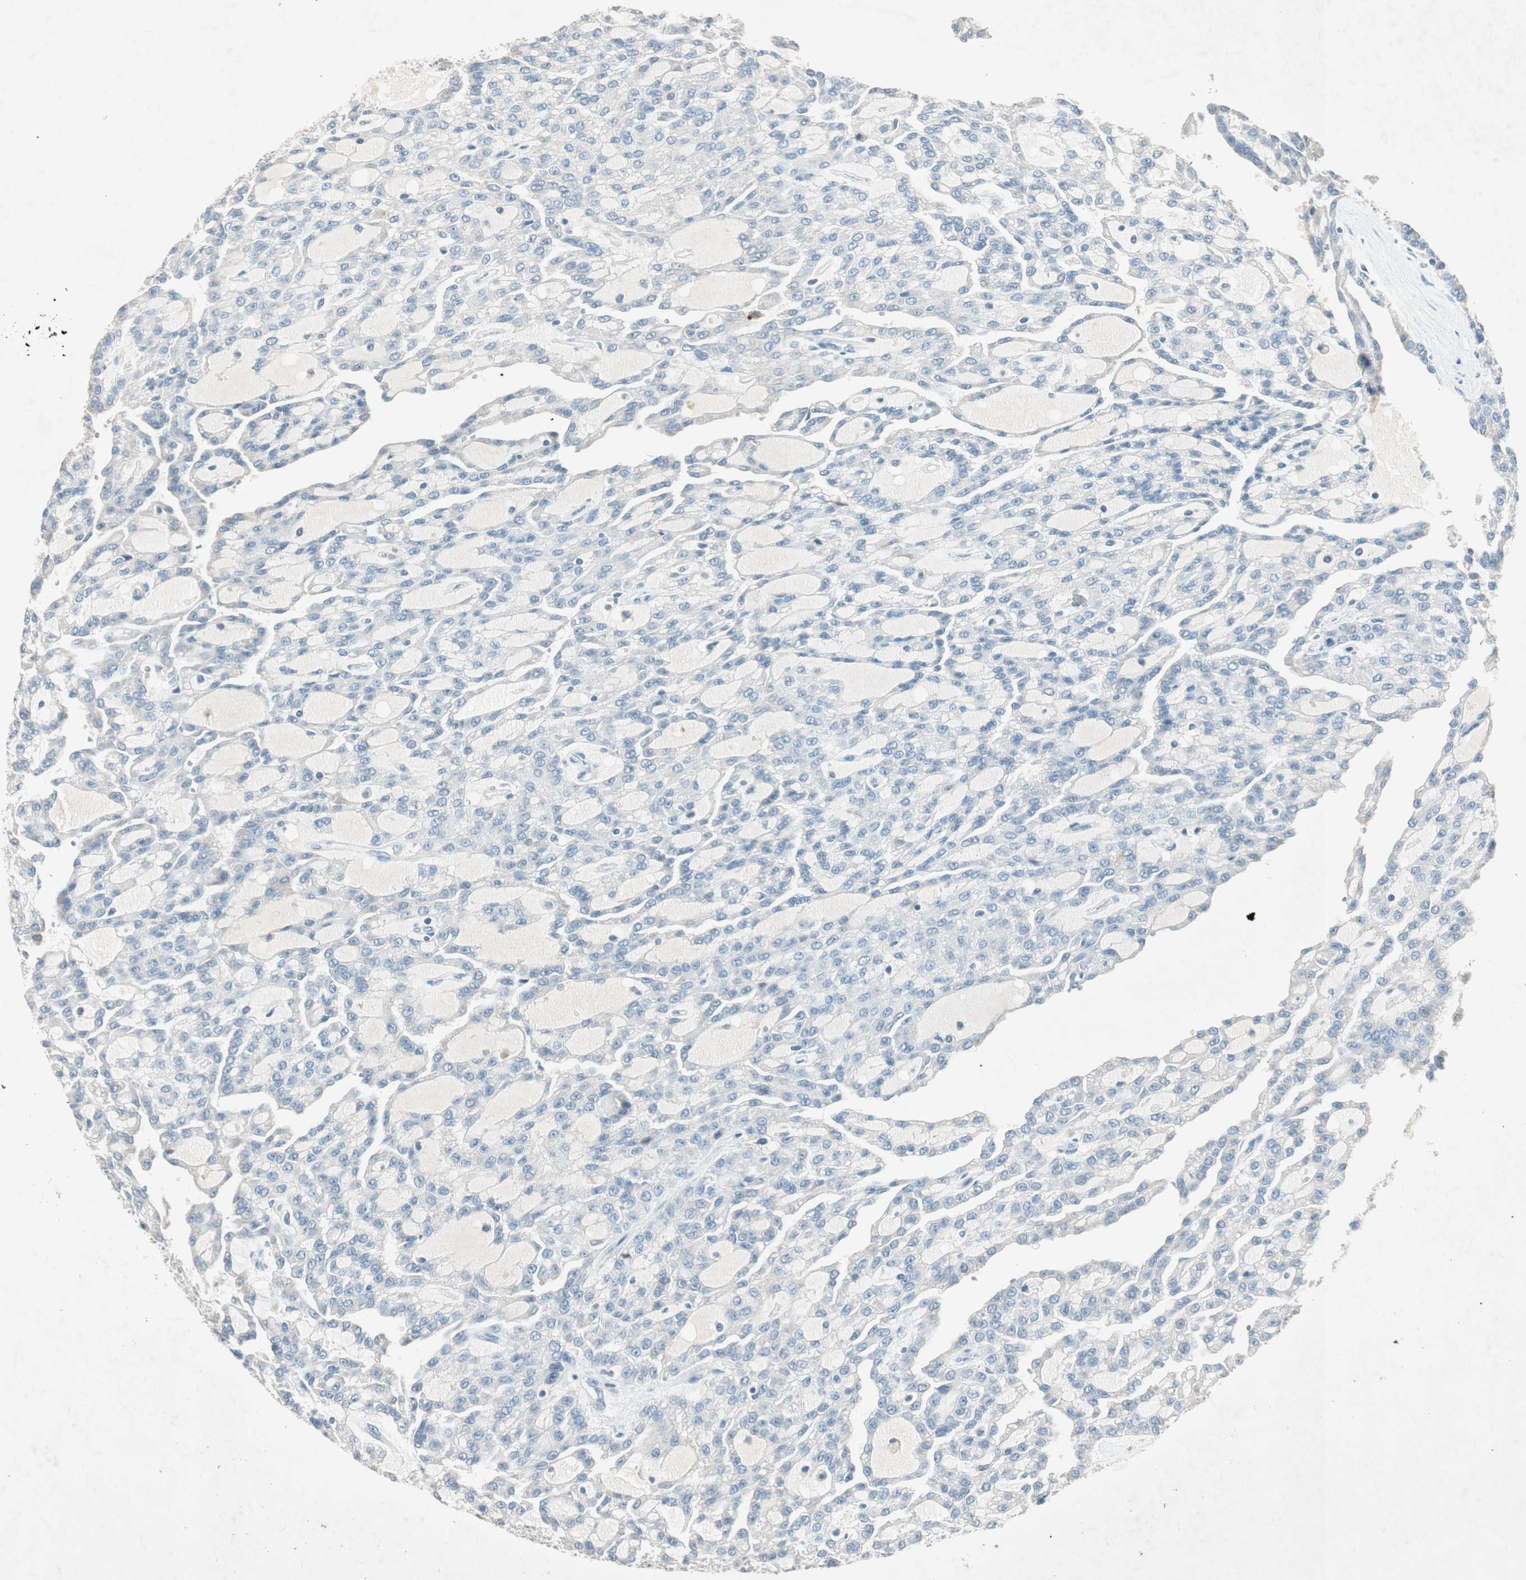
{"staining": {"intensity": "negative", "quantity": "none", "location": "none"}, "tissue": "renal cancer", "cell_type": "Tumor cells", "image_type": "cancer", "snomed": [{"axis": "morphology", "description": "Adenocarcinoma, NOS"}, {"axis": "topography", "description": "Kidney"}], "caption": "Tumor cells show no significant protein expression in renal cancer.", "gene": "NKAIN1", "patient": {"sex": "male", "age": 63}}